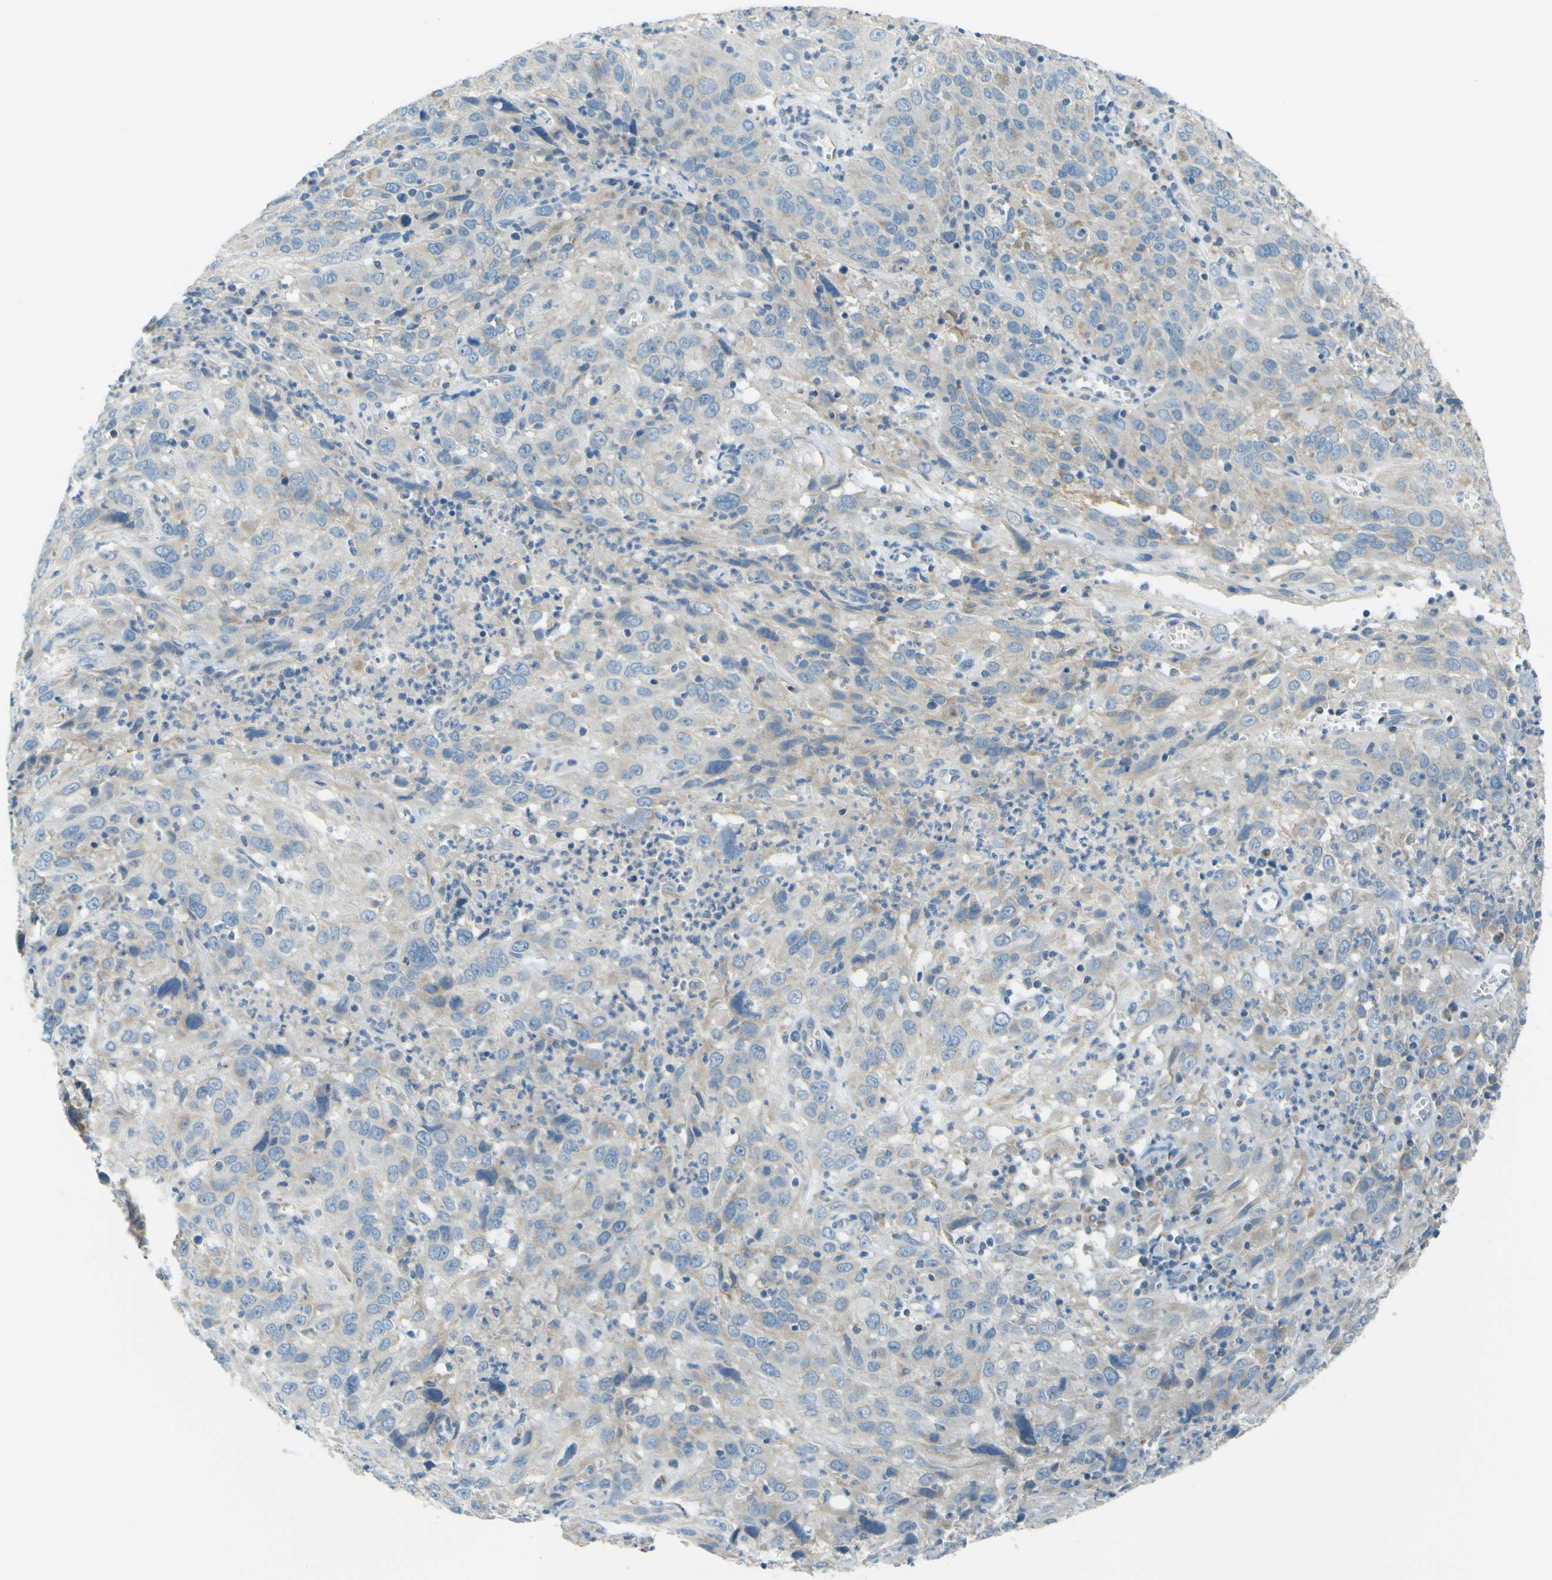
{"staining": {"intensity": "weak", "quantity": "<25%", "location": "cytoplasmic/membranous"}, "tissue": "cervical cancer", "cell_type": "Tumor cells", "image_type": "cancer", "snomed": [{"axis": "morphology", "description": "Squamous cell carcinoma, NOS"}, {"axis": "topography", "description": "Cervix"}], "caption": "An image of human squamous cell carcinoma (cervical) is negative for staining in tumor cells.", "gene": "FKTN", "patient": {"sex": "female", "age": 32}}